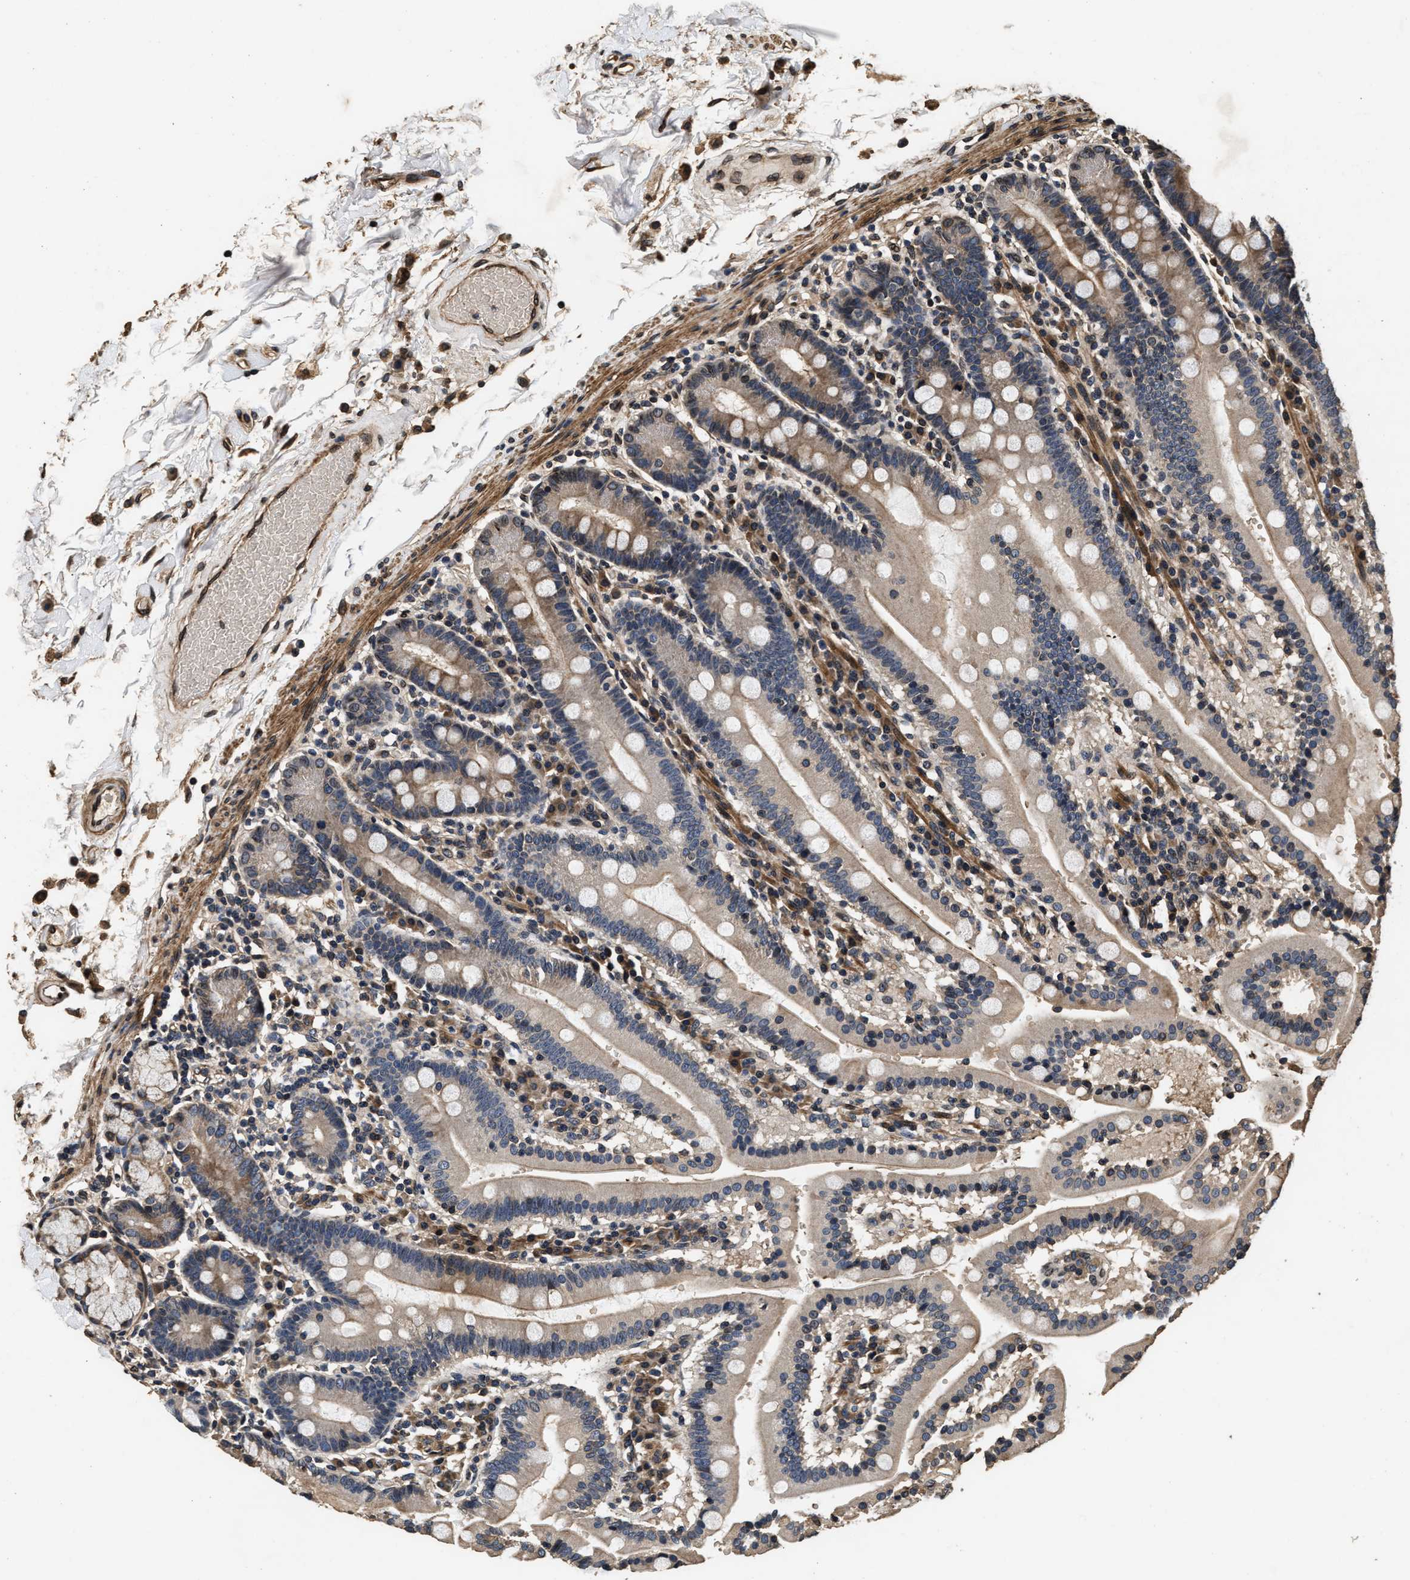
{"staining": {"intensity": "moderate", "quantity": "25%-75%", "location": "cytoplasmic/membranous"}, "tissue": "duodenum", "cell_type": "Glandular cells", "image_type": "normal", "snomed": [{"axis": "morphology", "description": "Normal tissue, NOS"}, {"axis": "topography", "description": "Small intestine, NOS"}], "caption": "Duodenum was stained to show a protein in brown. There is medium levels of moderate cytoplasmic/membranous staining in approximately 25%-75% of glandular cells. (Brightfield microscopy of DAB IHC at high magnification).", "gene": "ACCS", "patient": {"sex": "female", "age": 71}}